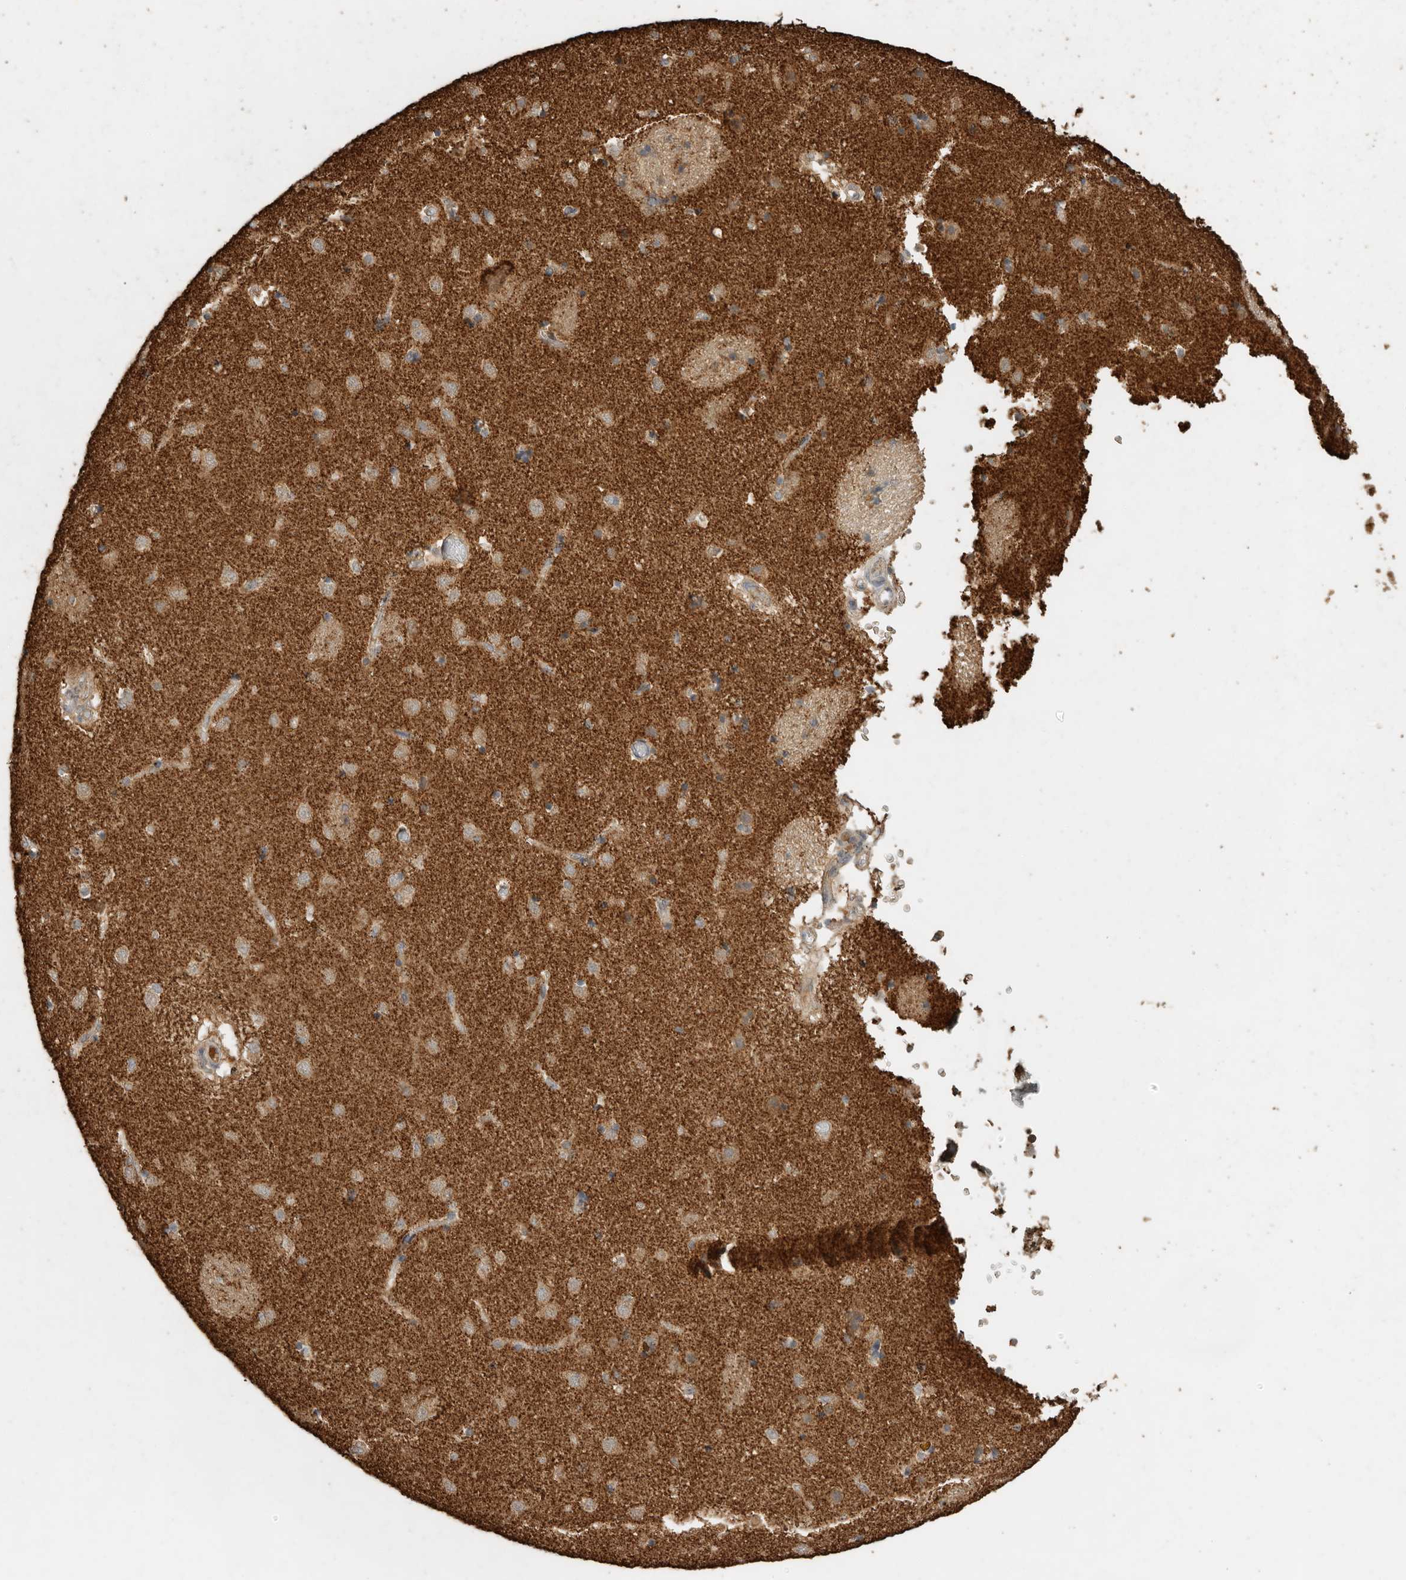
{"staining": {"intensity": "moderate", "quantity": "<25%", "location": "cytoplasmic/membranous"}, "tissue": "caudate", "cell_type": "Glial cells", "image_type": "normal", "snomed": [{"axis": "morphology", "description": "Normal tissue, NOS"}, {"axis": "topography", "description": "Lateral ventricle wall"}], "caption": "This micrograph displays unremarkable caudate stained with immunohistochemistry to label a protein in brown. The cytoplasmic/membranous of glial cells show moderate positivity for the protein. Nuclei are counter-stained blue.", "gene": "CTF1", "patient": {"sex": "male", "age": 70}}